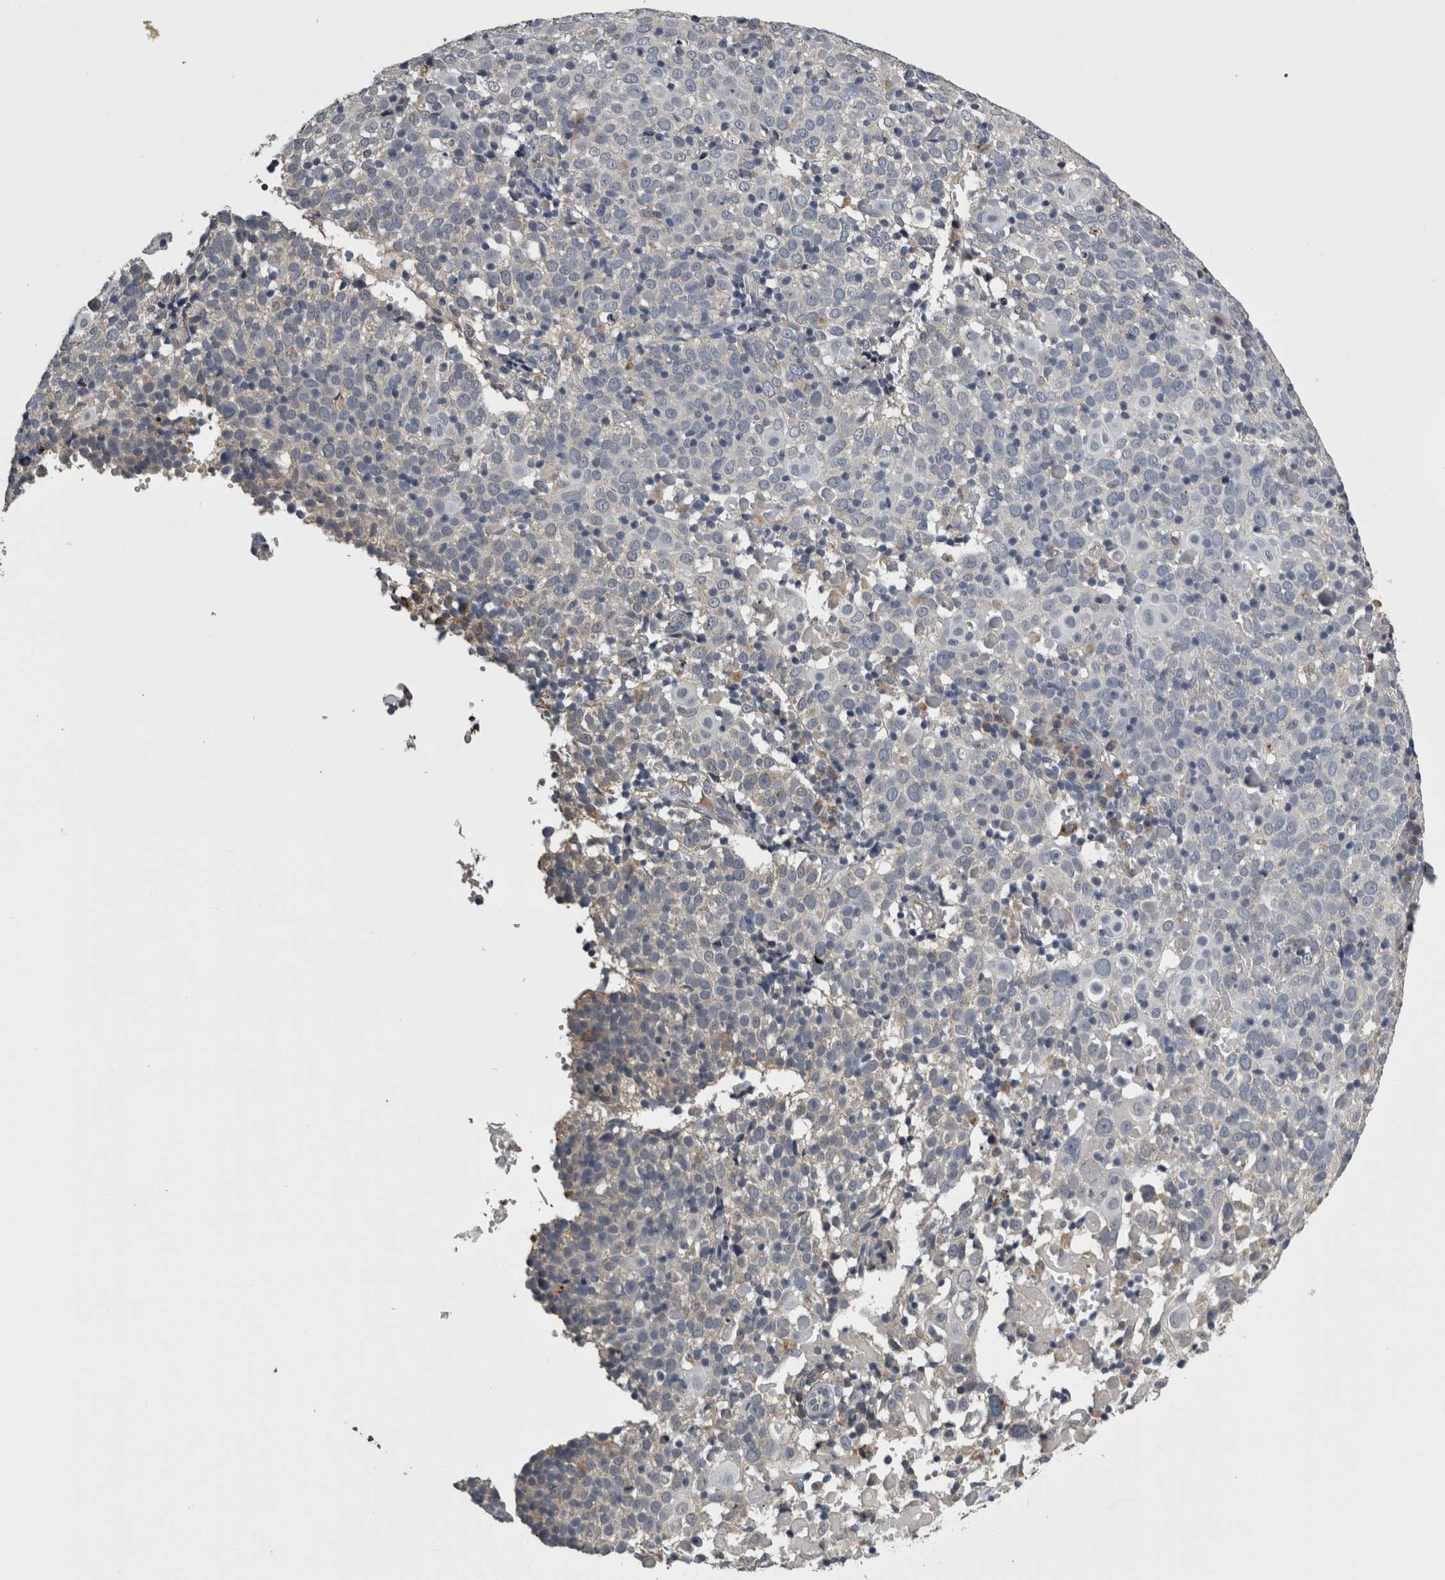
{"staining": {"intensity": "negative", "quantity": "none", "location": "none"}, "tissue": "cervical cancer", "cell_type": "Tumor cells", "image_type": "cancer", "snomed": [{"axis": "morphology", "description": "Squamous cell carcinoma, NOS"}, {"axis": "topography", "description": "Cervix"}], "caption": "Tumor cells are negative for brown protein staining in cervical squamous cell carcinoma.", "gene": "FRK", "patient": {"sex": "female", "age": 74}}